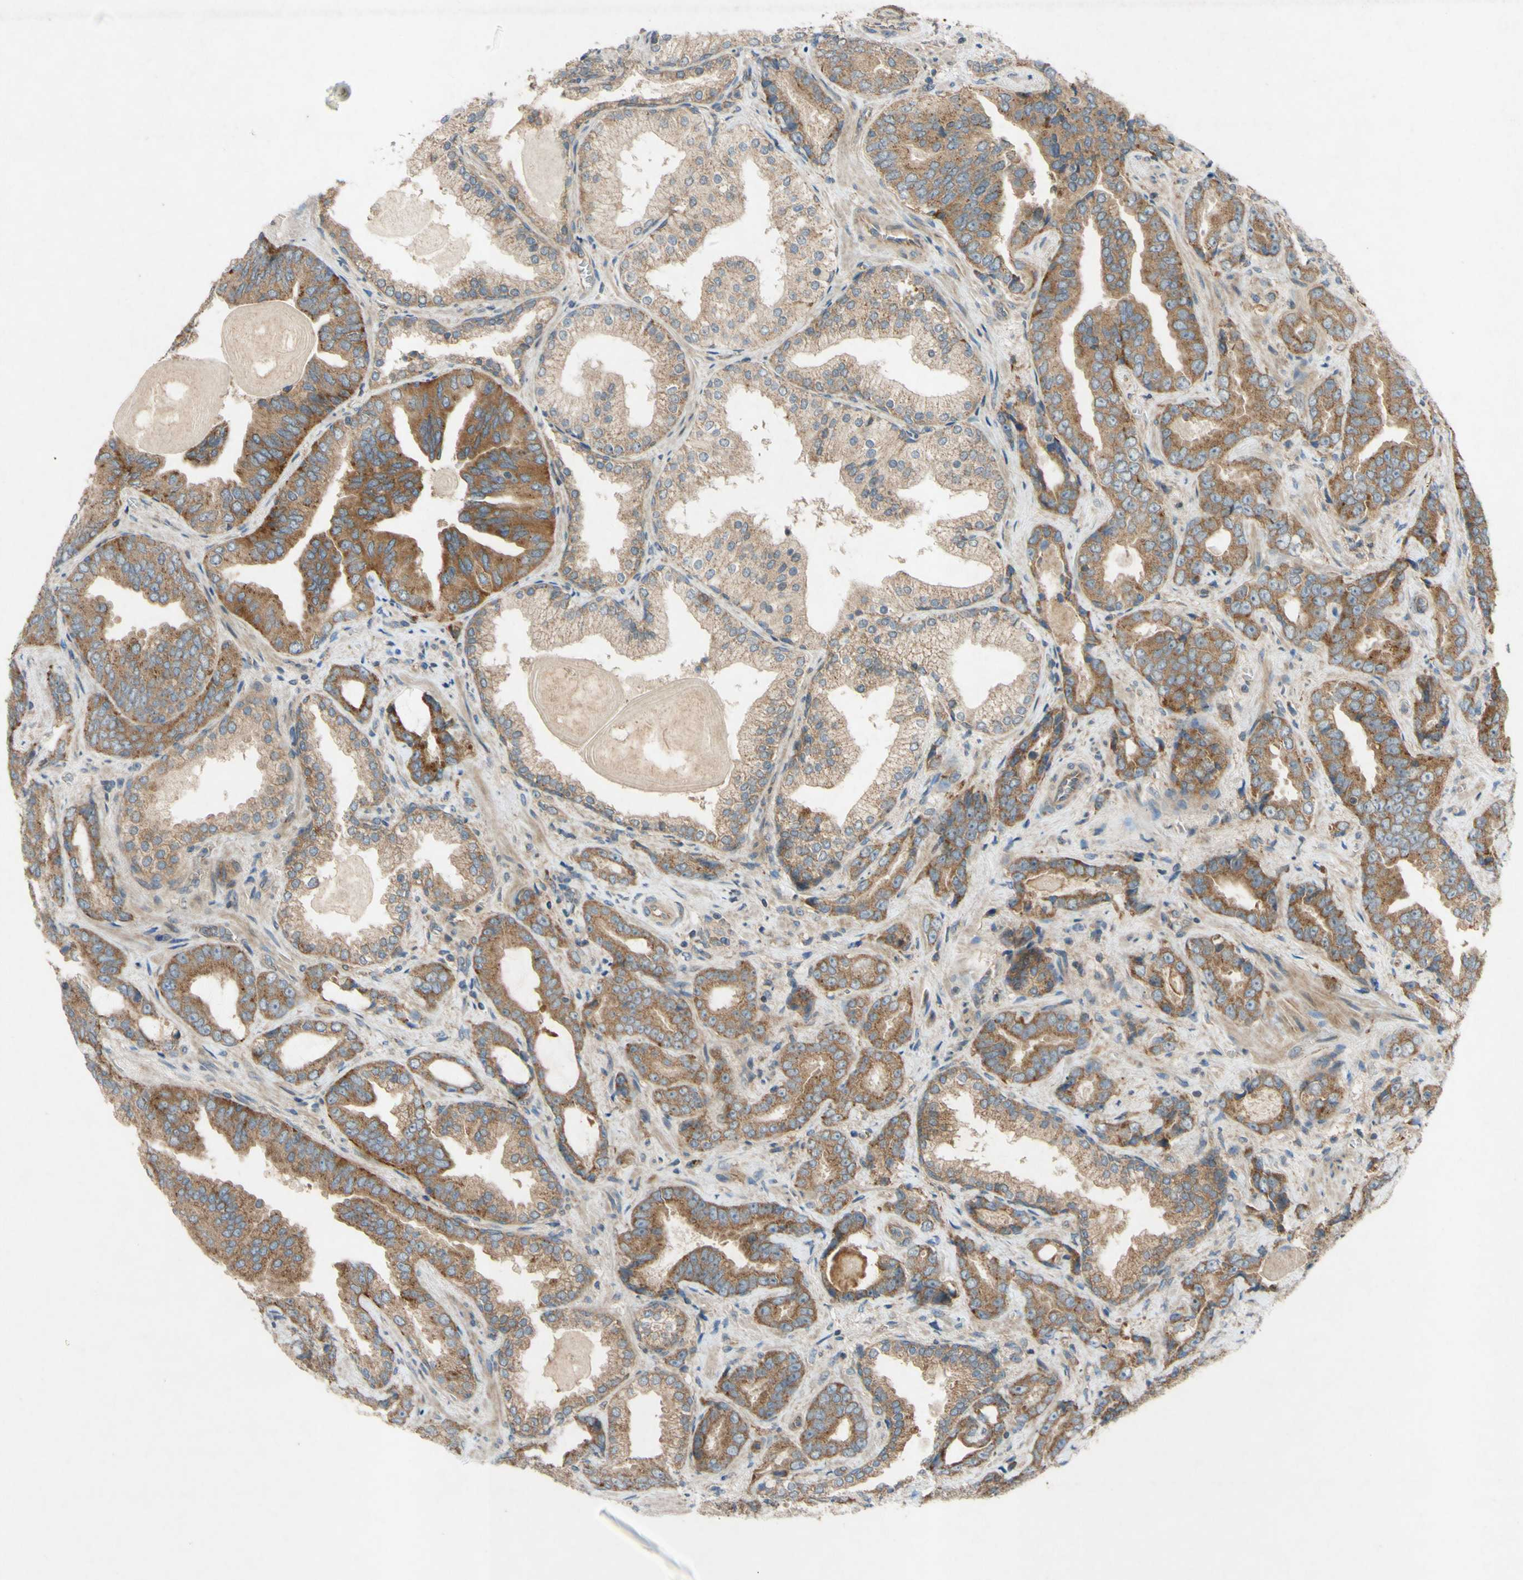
{"staining": {"intensity": "moderate", "quantity": ">75%", "location": "cytoplasmic/membranous"}, "tissue": "prostate cancer", "cell_type": "Tumor cells", "image_type": "cancer", "snomed": [{"axis": "morphology", "description": "Adenocarcinoma, Low grade"}, {"axis": "topography", "description": "Prostate"}], "caption": "Prostate adenocarcinoma (low-grade) stained for a protein (brown) reveals moderate cytoplasmic/membranous positive positivity in approximately >75% of tumor cells.", "gene": "TST", "patient": {"sex": "male", "age": 60}}